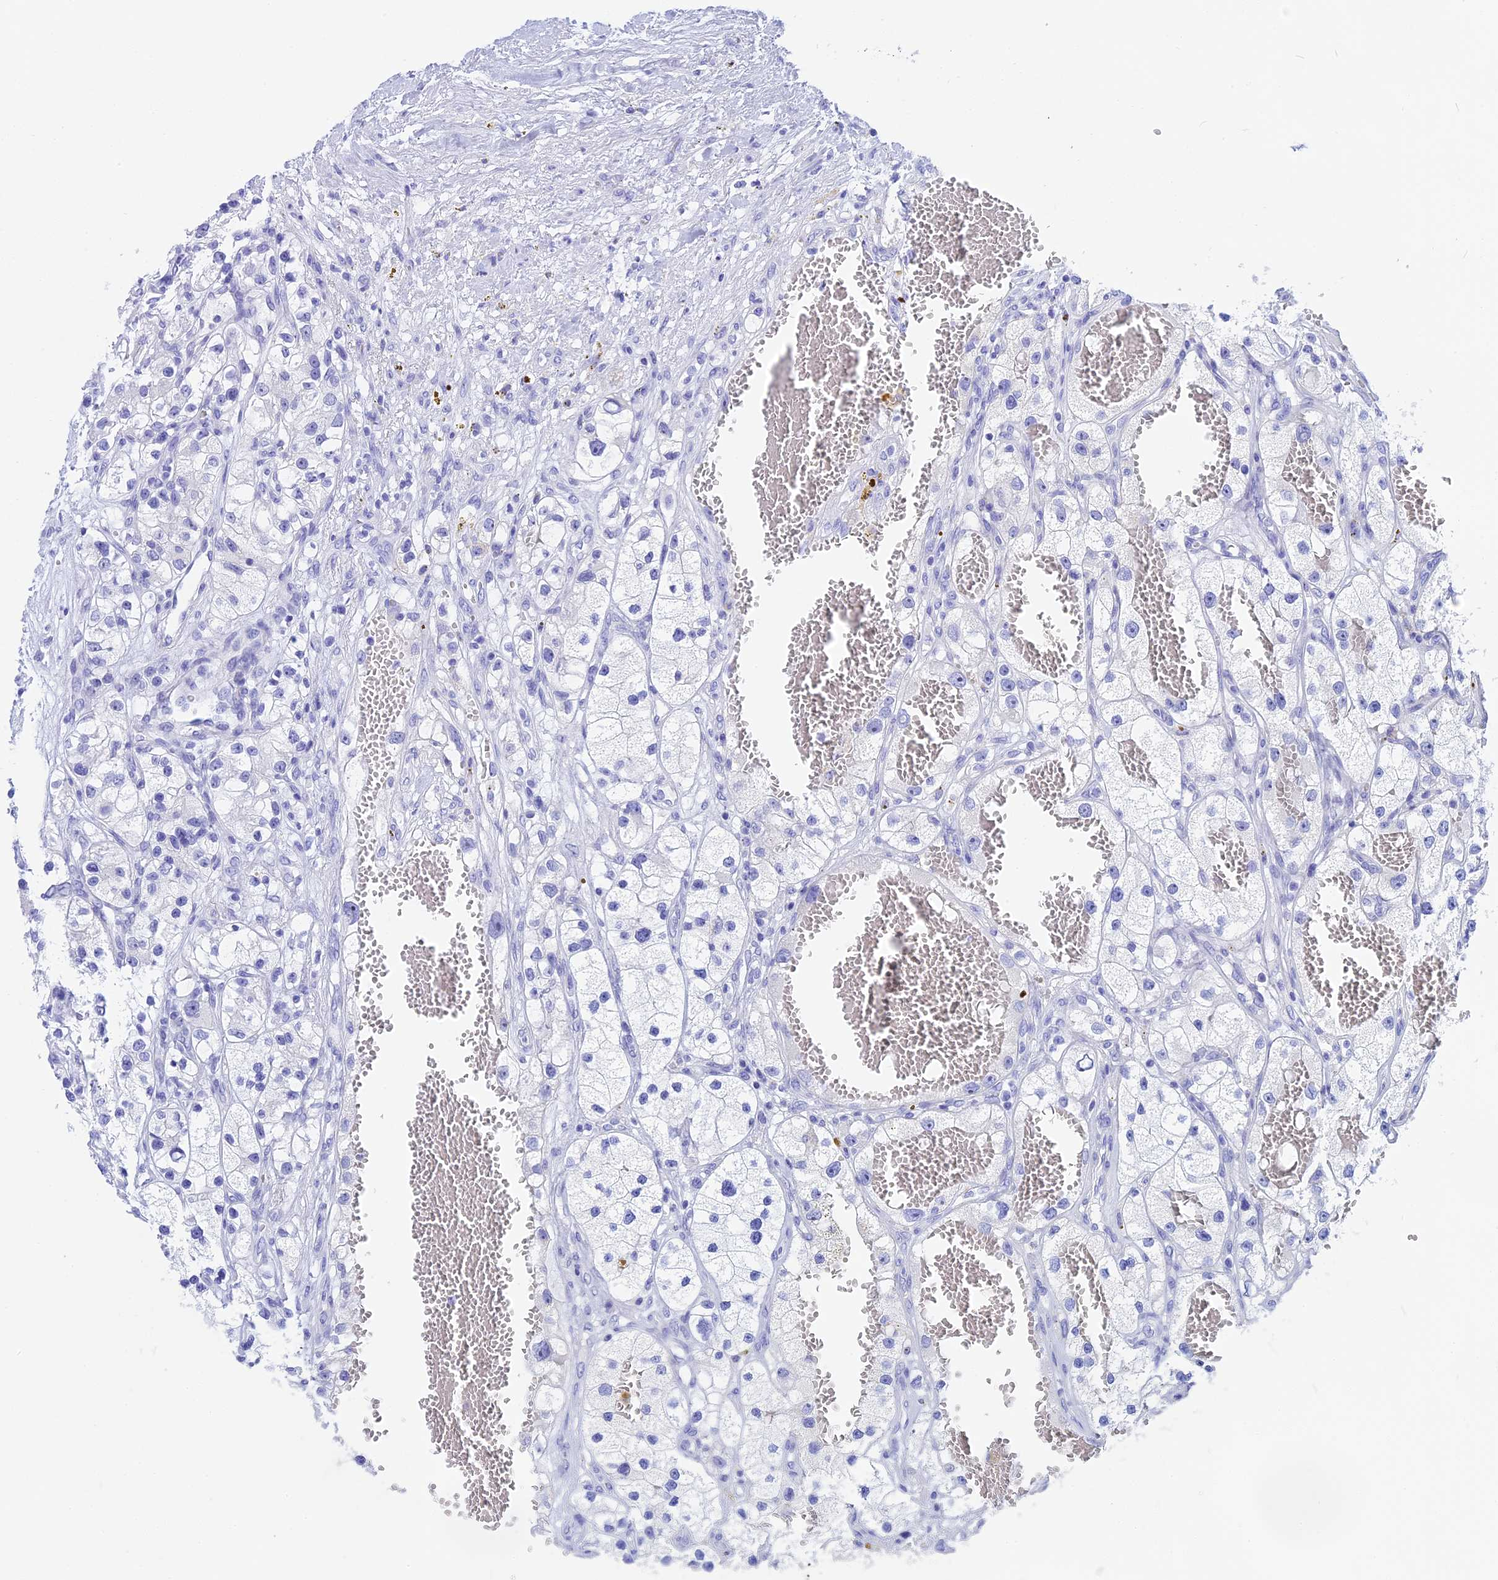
{"staining": {"intensity": "negative", "quantity": "none", "location": "none"}, "tissue": "renal cancer", "cell_type": "Tumor cells", "image_type": "cancer", "snomed": [{"axis": "morphology", "description": "Adenocarcinoma, NOS"}, {"axis": "topography", "description": "Kidney"}], "caption": "This histopathology image is of renal adenocarcinoma stained with IHC to label a protein in brown with the nuclei are counter-stained blue. There is no staining in tumor cells.", "gene": "ISCA1", "patient": {"sex": "female", "age": 57}}